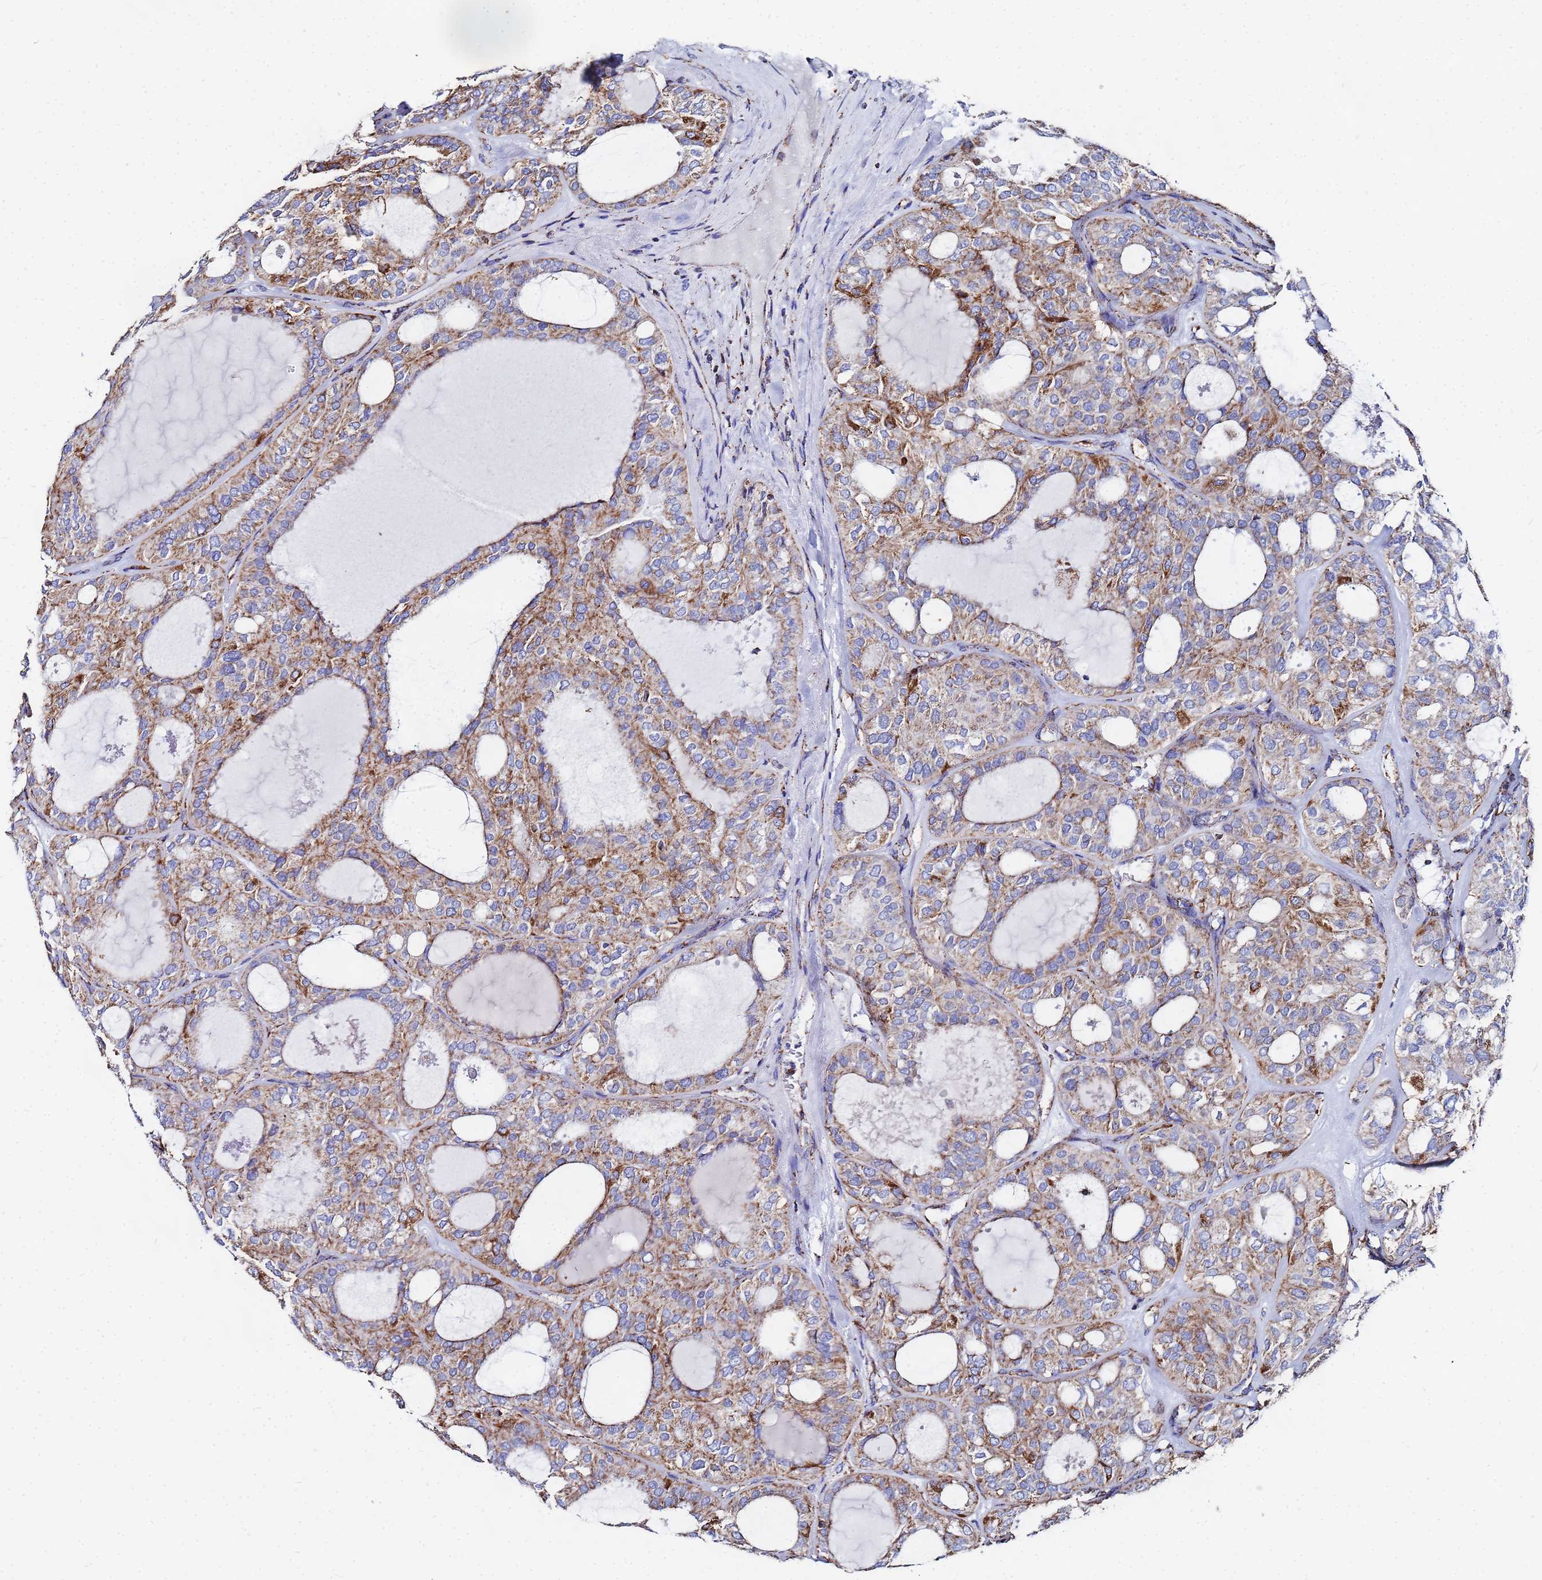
{"staining": {"intensity": "moderate", "quantity": "25%-75%", "location": "cytoplasmic/membranous"}, "tissue": "thyroid cancer", "cell_type": "Tumor cells", "image_type": "cancer", "snomed": [{"axis": "morphology", "description": "Follicular adenoma carcinoma, NOS"}, {"axis": "topography", "description": "Thyroid gland"}], "caption": "High-power microscopy captured an immunohistochemistry histopathology image of follicular adenoma carcinoma (thyroid), revealing moderate cytoplasmic/membranous positivity in about 25%-75% of tumor cells.", "gene": "GLUD1", "patient": {"sex": "male", "age": 75}}